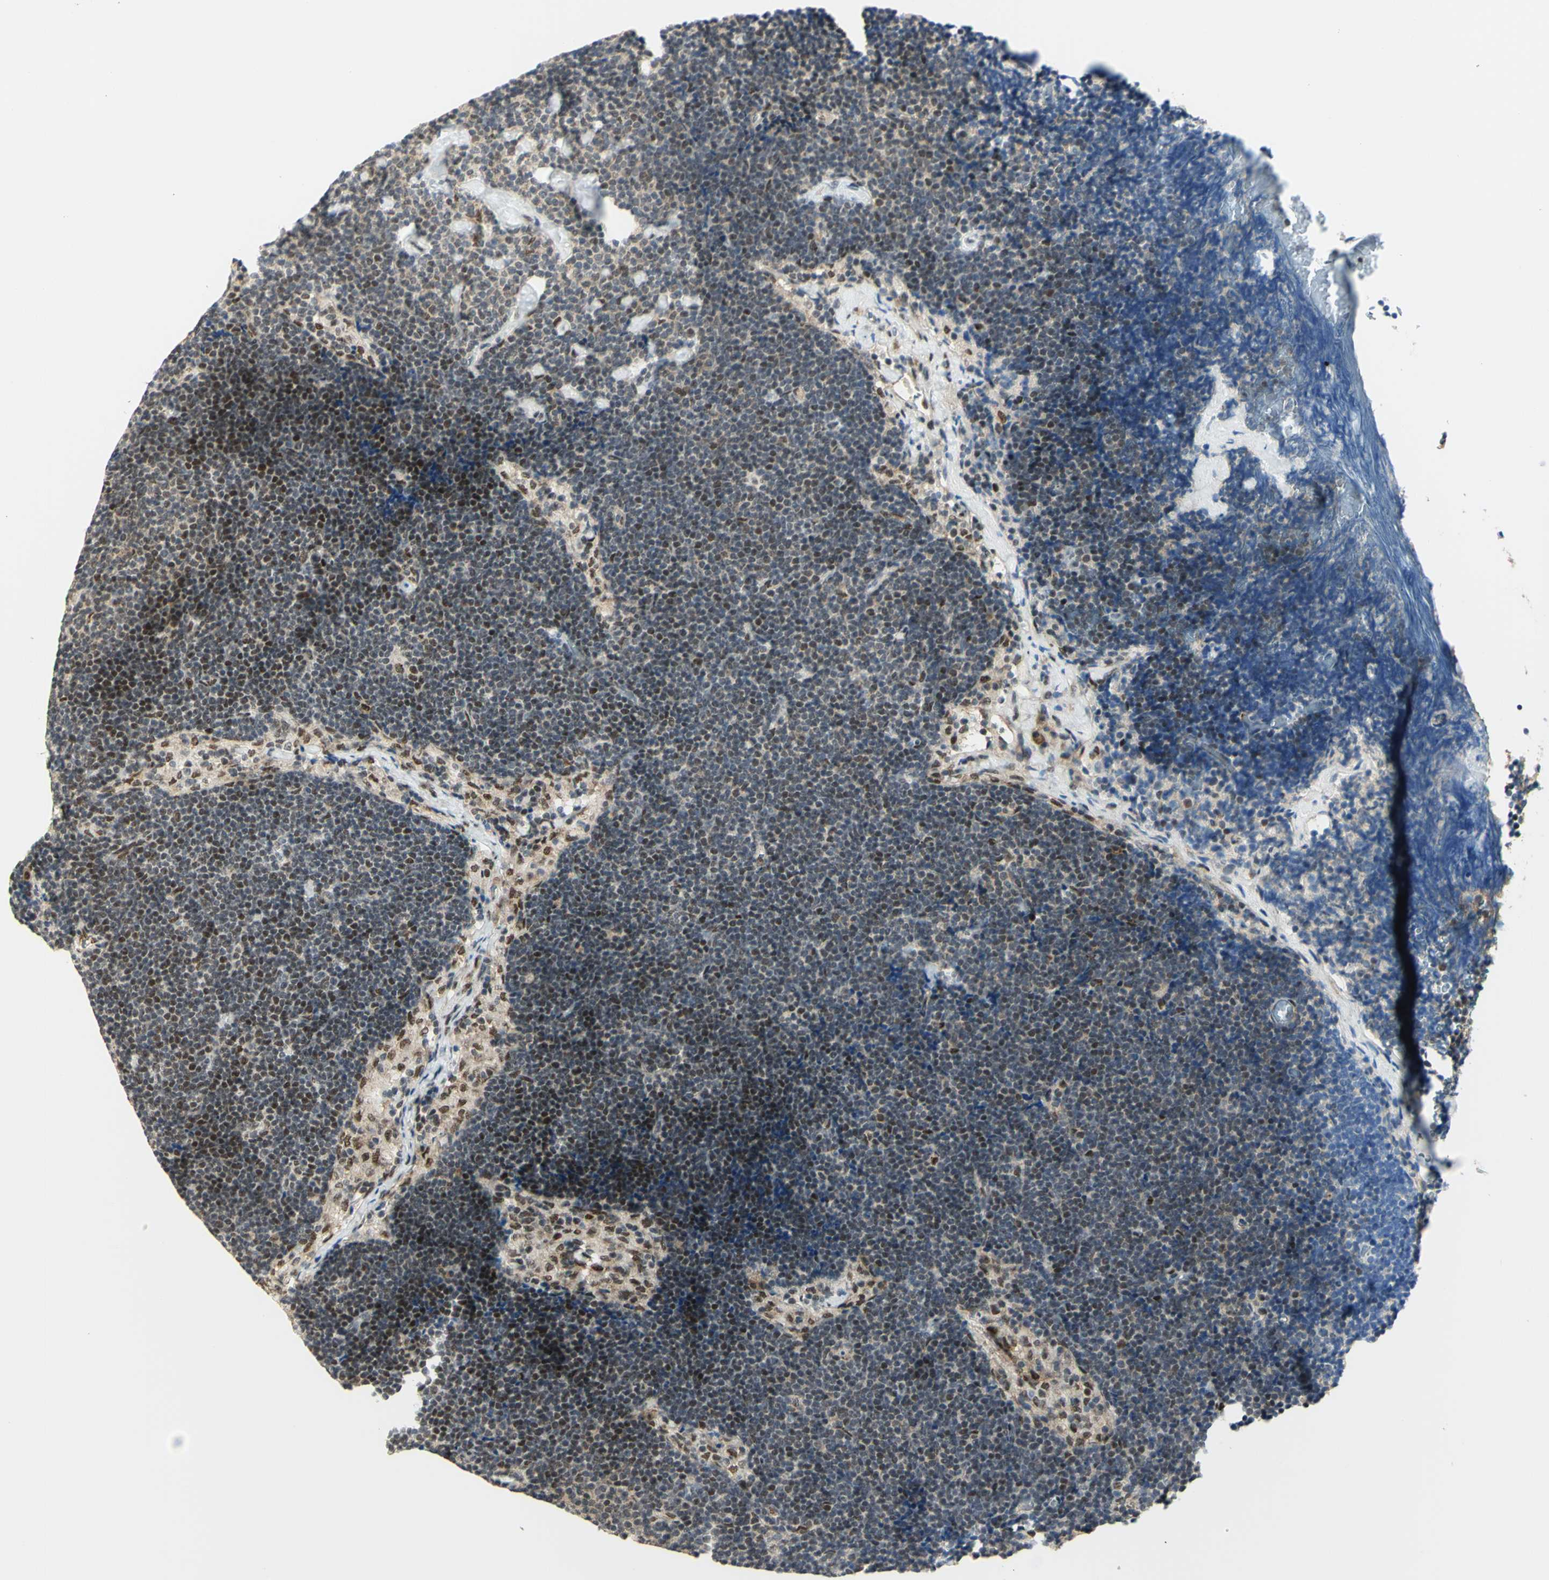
{"staining": {"intensity": "weak", "quantity": "25%-75%", "location": "cytoplasmic/membranous,nuclear"}, "tissue": "lymph node", "cell_type": "Germinal center cells", "image_type": "normal", "snomed": [{"axis": "morphology", "description": "Normal tissue, NOS"}, {"axis": "topography", "description": "Lymph node"}], "caption": "Lymph node stained with immunohistochemistry shows weak cytoplasmic/membranous,nuclear expression in approximately 25%-75% of germinal center cells.", "gene": "DDX1", "patient": {"sex": "male", "age": 63}}